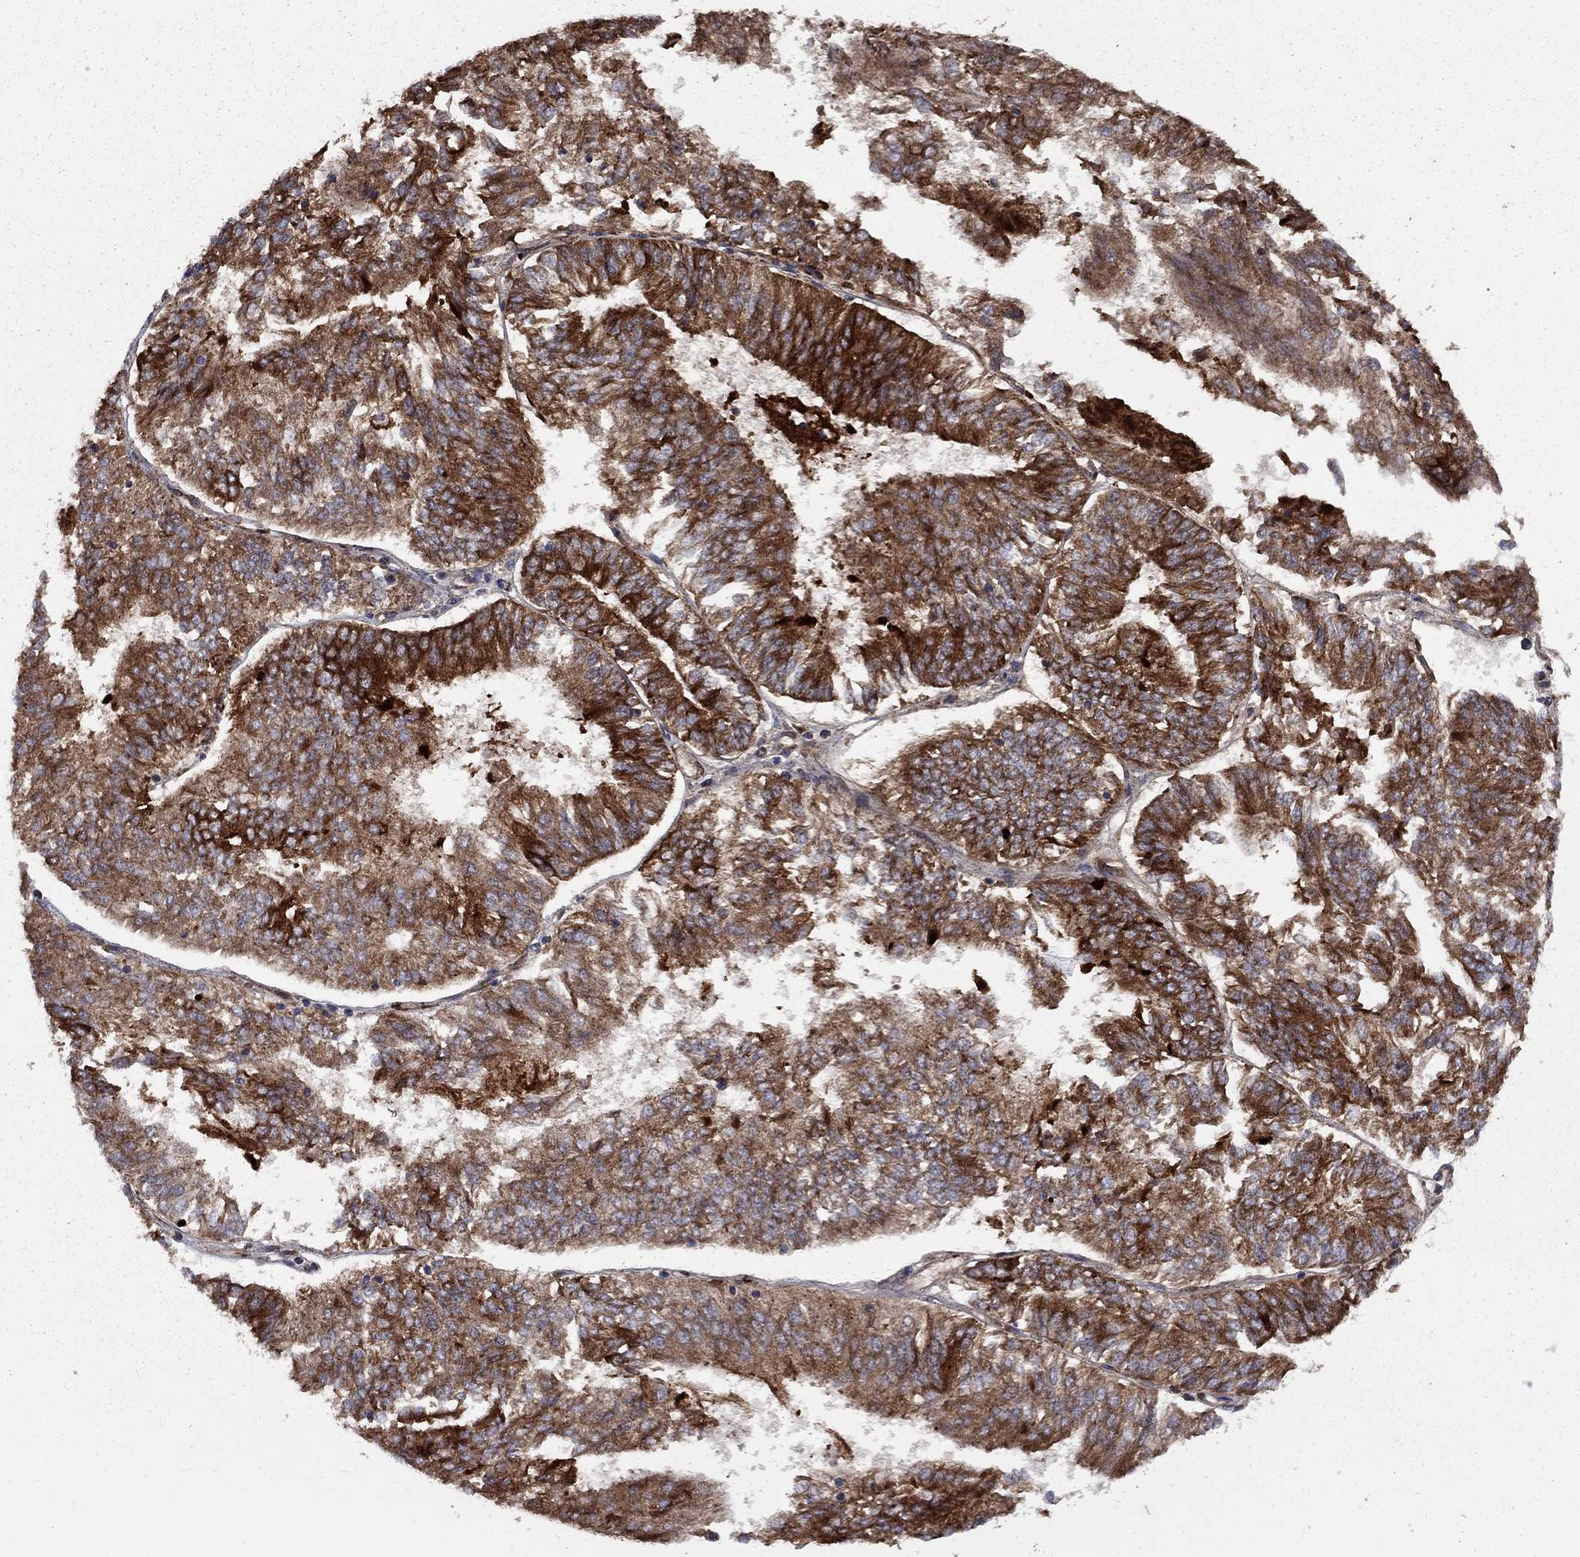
{"staining": {"intensity": "strong", "quantity": "25%-75%", "location": "cytoplasmic/membranous"}, "tissue": "endometrial cancer", "cell_type": "Tumor cells", "image_type": "cancer", "snomed": [{"axis": "morphology", "description": "Adenocarcinoma, NOS"}, {"axis": "topography", "description": "Endometrium"}], "caption": "Immunohistochemical staining of endometrial adenocarcinoma reveals high levels of strong cytoplasmic/membranous protein positivity in about 25%-75% of tumor cells.", "gene": "COL18A1", "patient": {"sex": "female", "age": 58}}